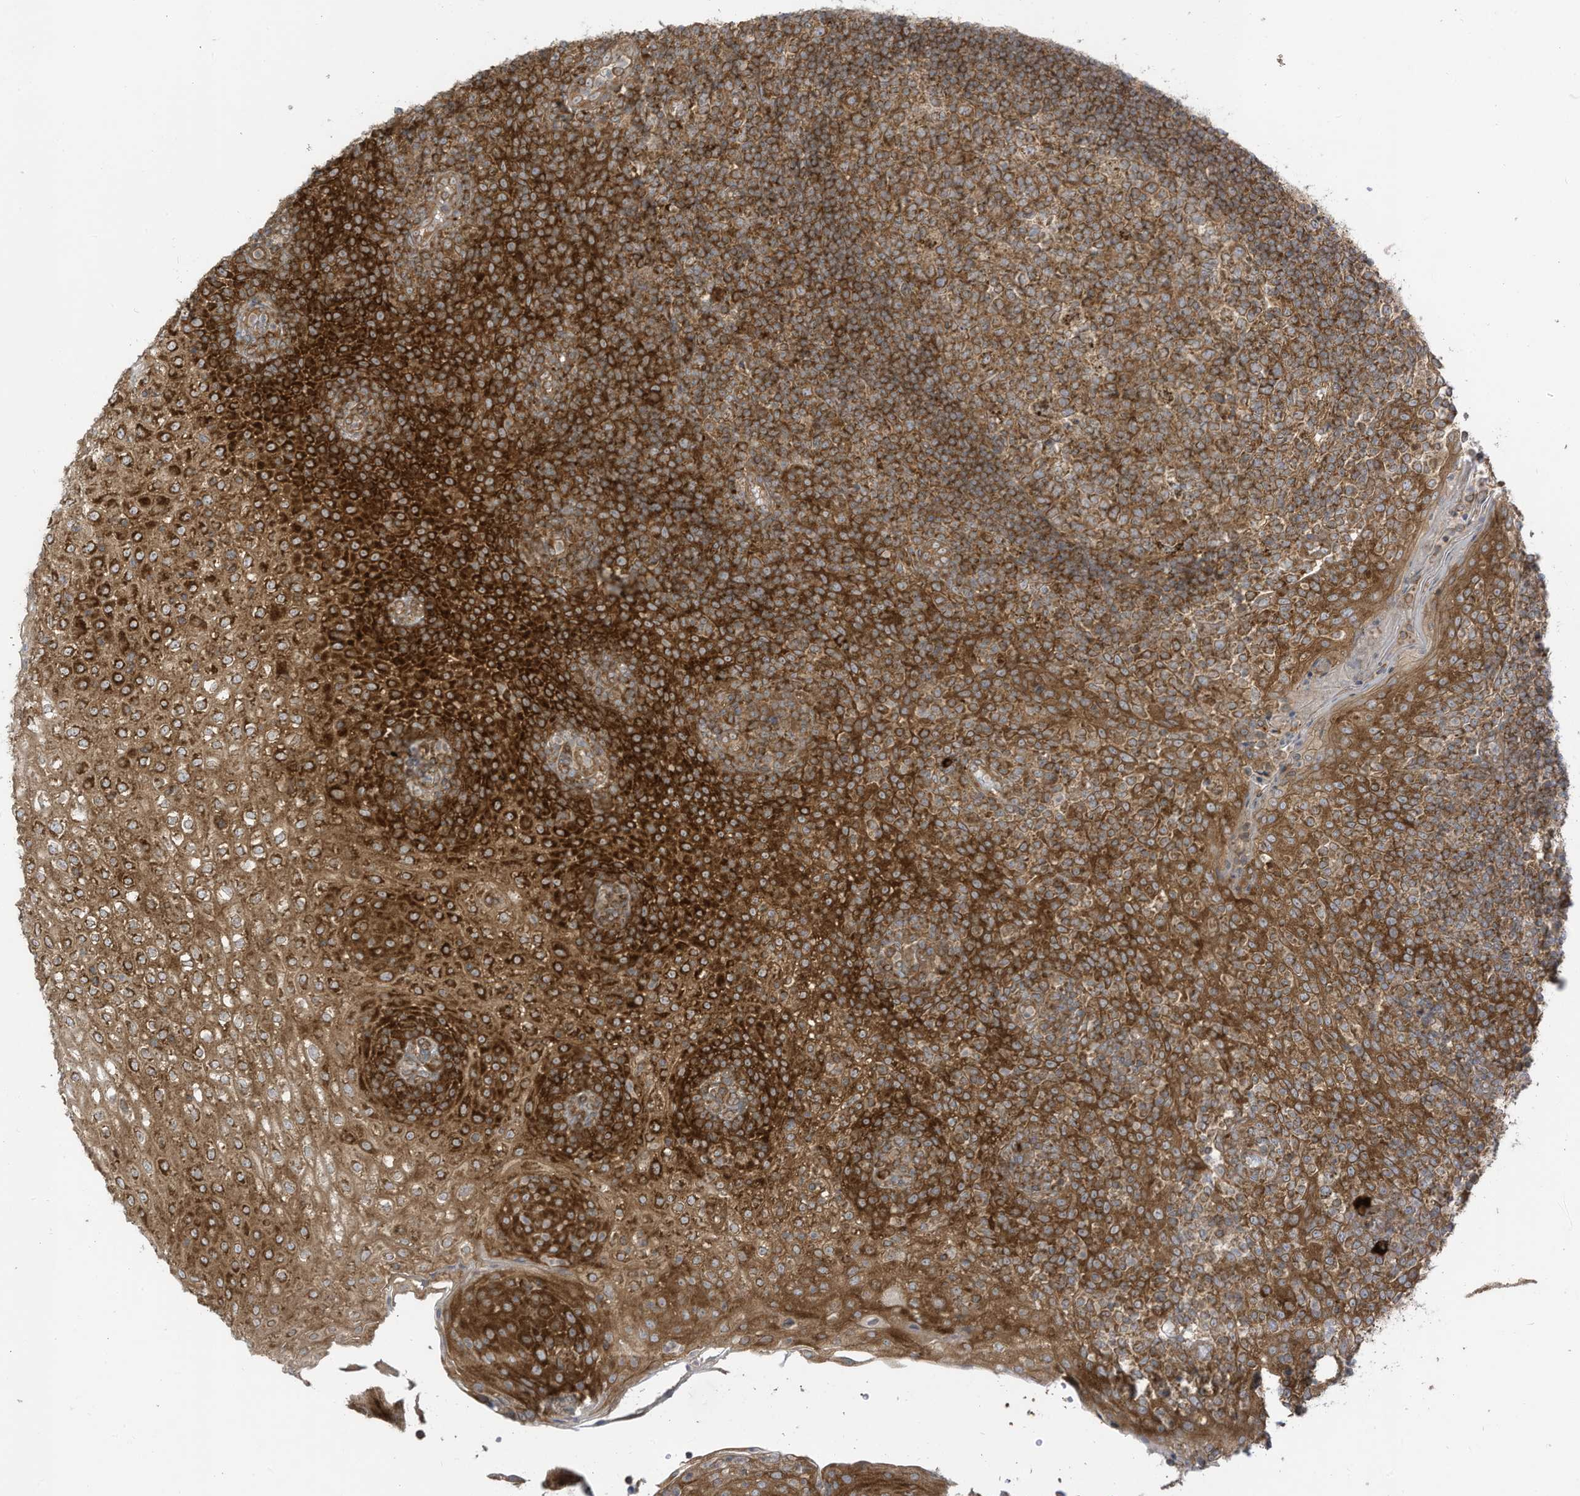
{"staining": {"intensity": "moderate", "quantity": ">75%", "location": "cytoplasmic/membranous"}, "tissue": "tonsil", "cell_type": "Germinal center cells", "image_type": "normal", "snomed": [{"axis": "morphology", "description": "Normal tissue, NOS"}, {"axis": "topography", "description": "Tonsil"}], "caption": "Moderate cytoplasmic/membranous staining is identified in about >75% of germinal center cells in normal tonsil. (DAB (3,3'-diaminobenzidine) IHC with brightfield microscopy, high magnification).", "gene": "REPS1", "patient": {"sex": "female", "age": 19}}